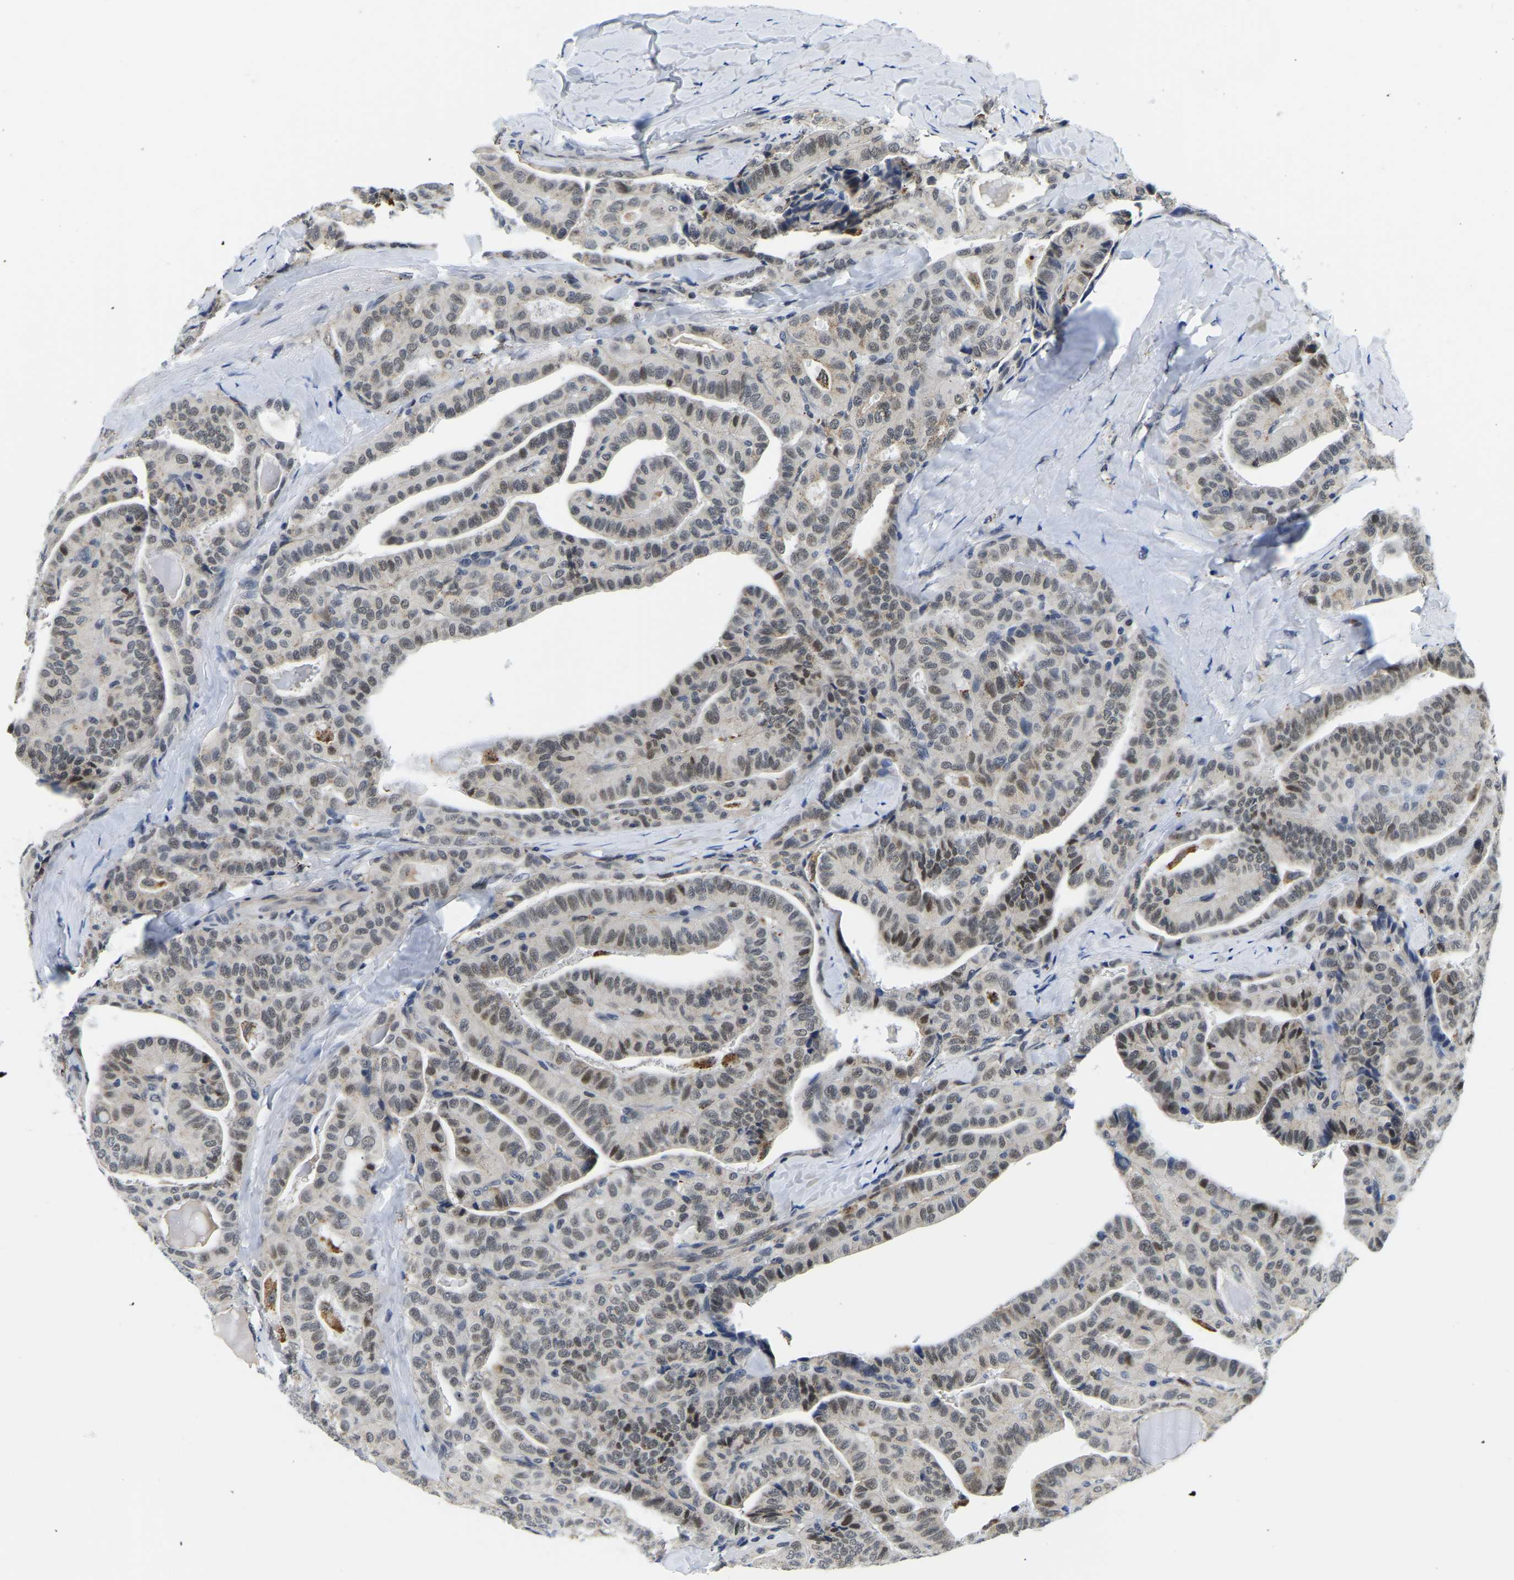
{"staining": {"intensity": "weak", "quantity": "<25%", "location": "nuclear"}, "tissue": "thyroid cancer", "cell_type": "Tumor cells", "image_type": "cancer", "snomed": [{"axis": "morphology", "description": "Papillary adenocarcinoma, NOS"}, {"axis": "topography", "description": "Thyroid gland"}], "caption": "This is an immunohistochemistry (IHC) micrograph of human thyroid cancer (papillary adenocarcinoma). There is no expression in tumor cells.", "gene": "POLDIP3", "patient": {"sex": "male", "age": 77}}